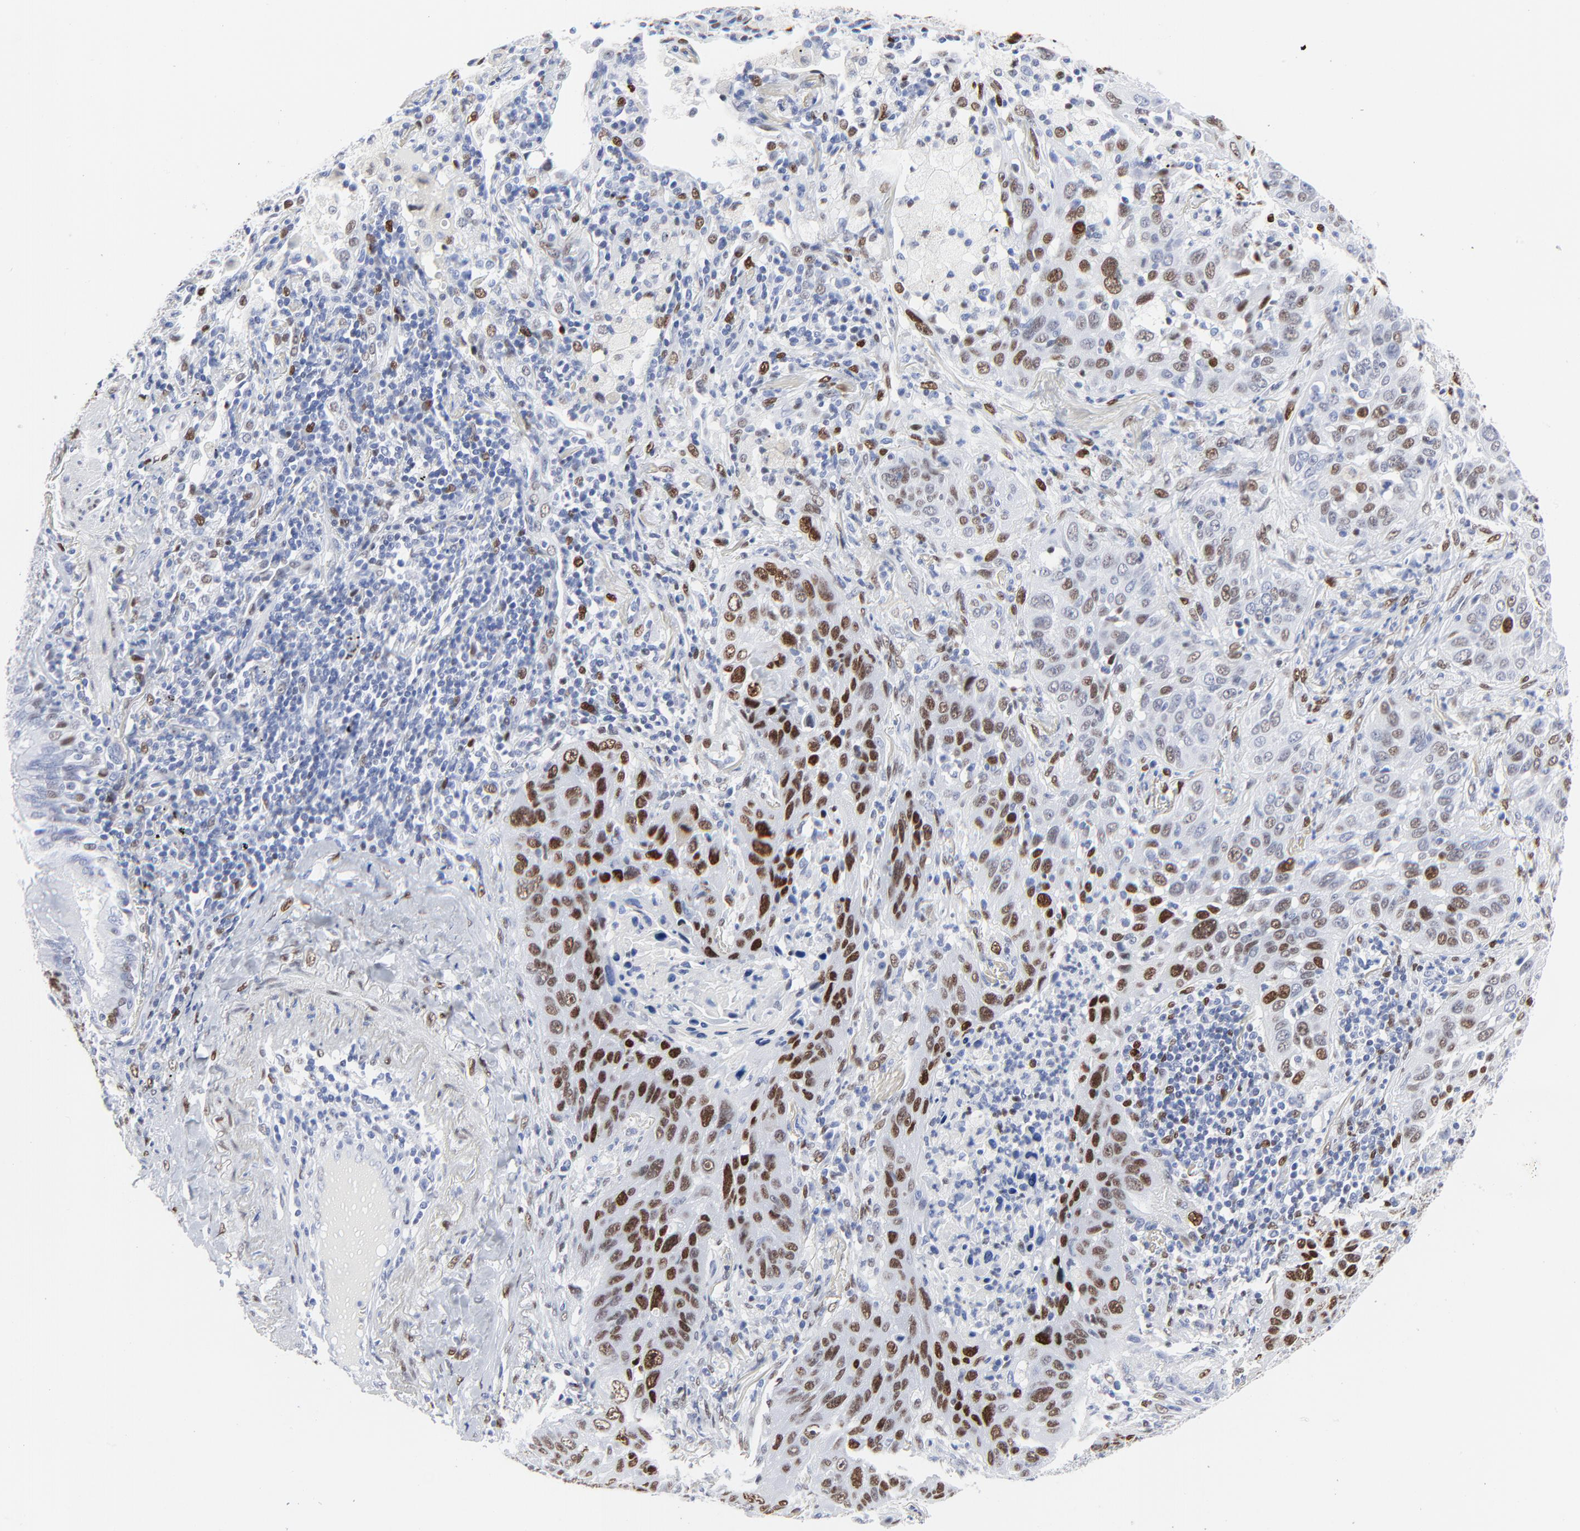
{"staining": {"intensity": "strong", "quantity": "25%-75%", "location": "nuclear"}, "tissue": "lung cancer", "cell_type": "Tumor cells", "image_type": "cancer", "snomed": [{"axis": "morphology", "description": "Squamous cell carcinoma, NOS"}, {"axis": "topography", "description": "Lung"}], "caption": "Protein analysis of squamous cell carcinoma (lung) tissue shows strong nuclear positivity in approximately 25%-75% of tumor cells. Immunohistochemistry stains the protein of interest in brown and the nuclei are stained blue.", "gene": "JUN", "patient": {"sex": "female", "age": 67}}